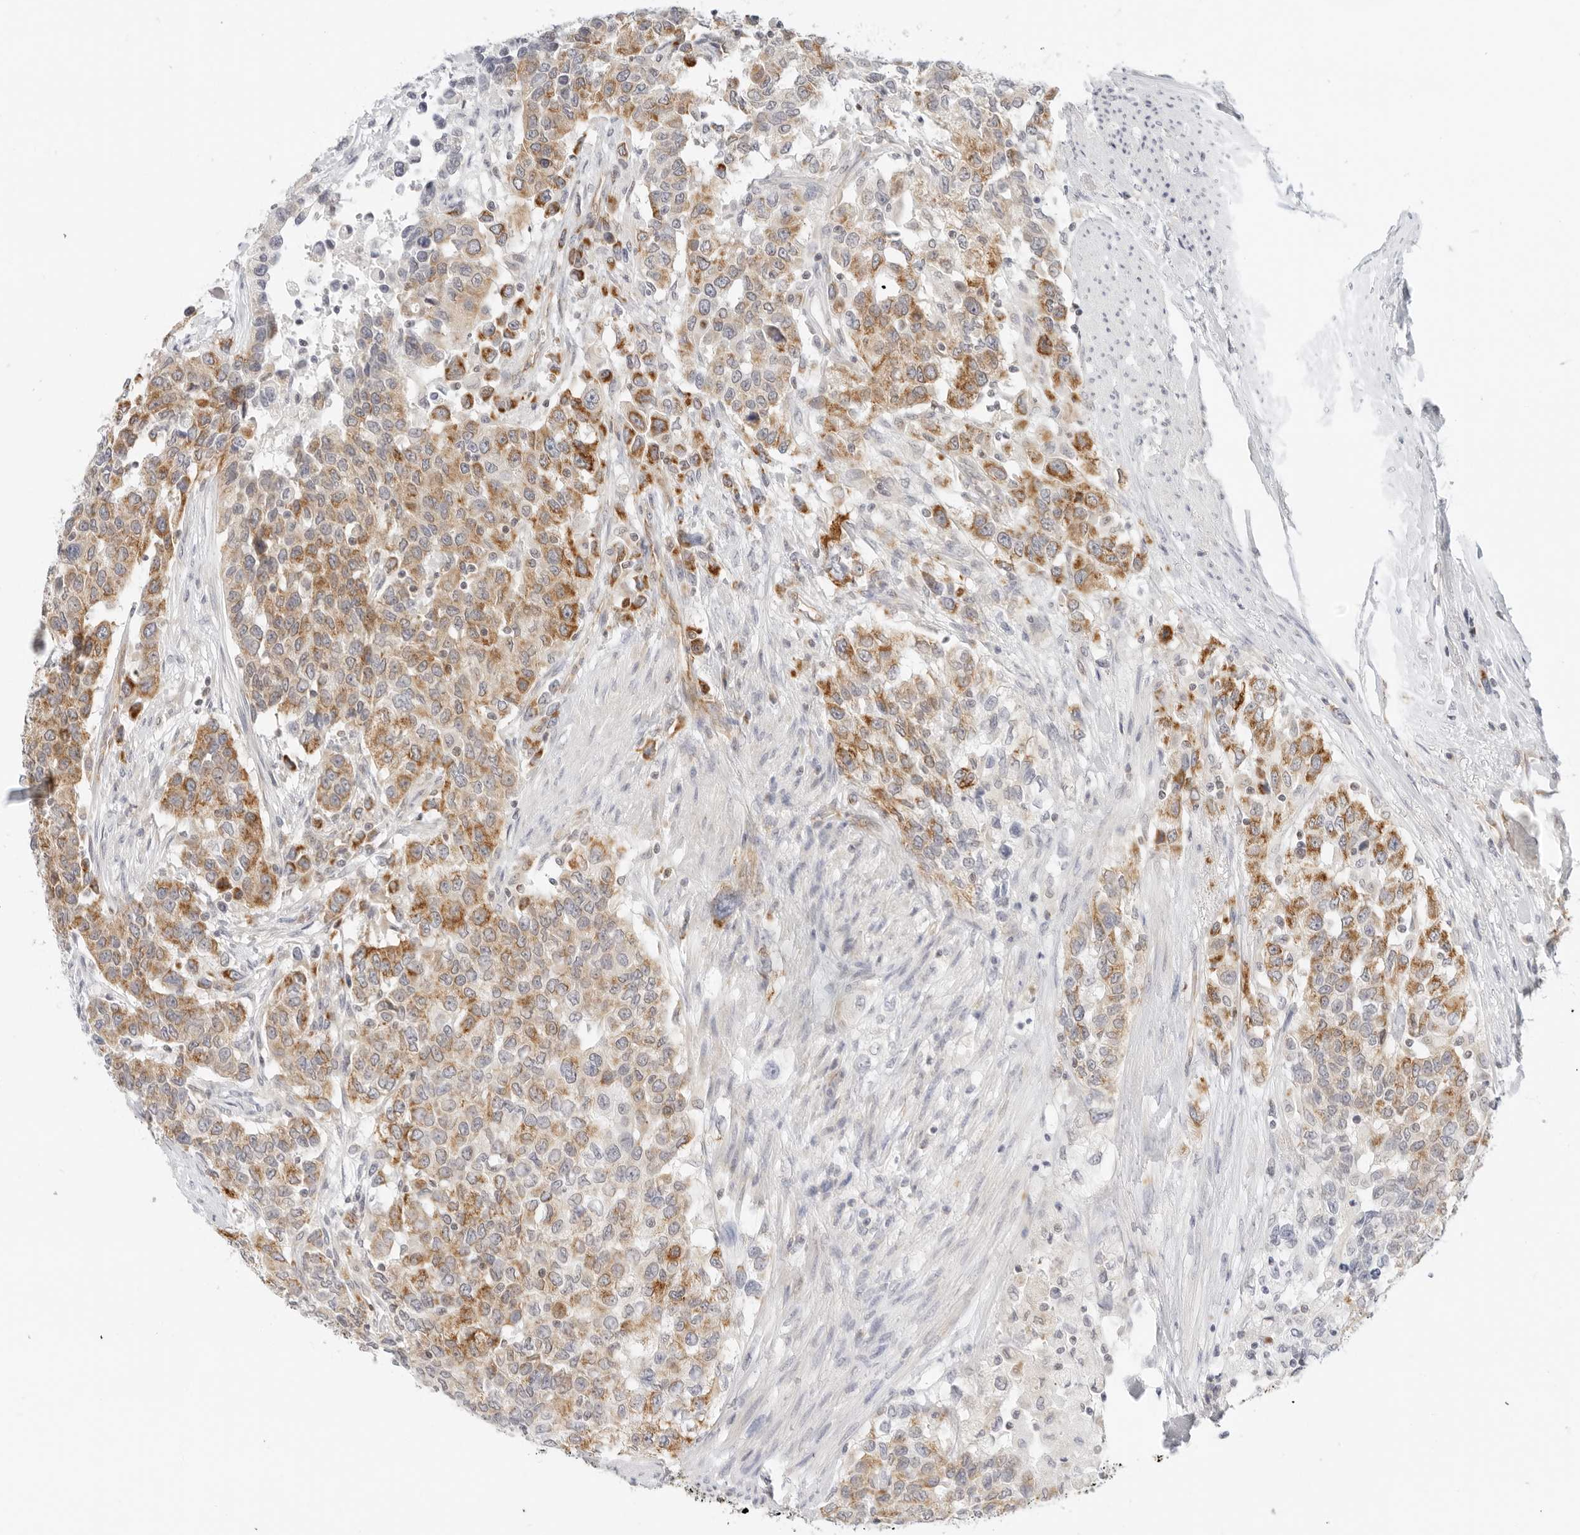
{"staining": {"intensity": "moderate", "quantity": ">75%", "location": "cytoplasmic/membranous"}, "tissue": "urothelial cancer", "cell_type": "Tumor cells", "image_type": "cancer", "snomed": [{"axis": "morphology", "description": "Urothelial carcinoma, High grade"}, {"axis": "topography", "description": "Urinary bladder"}], "caption": "Immunohistochemistry histopathology image of human urothelial carcinoma (high-grade) stained for a protein (brown), which reveals medium levels of moderate cytoplasmic/membranous expression in about >75% of tumor cells.", "gene": "RC3H1", "patient": {"sex": "female", "age": 80}}